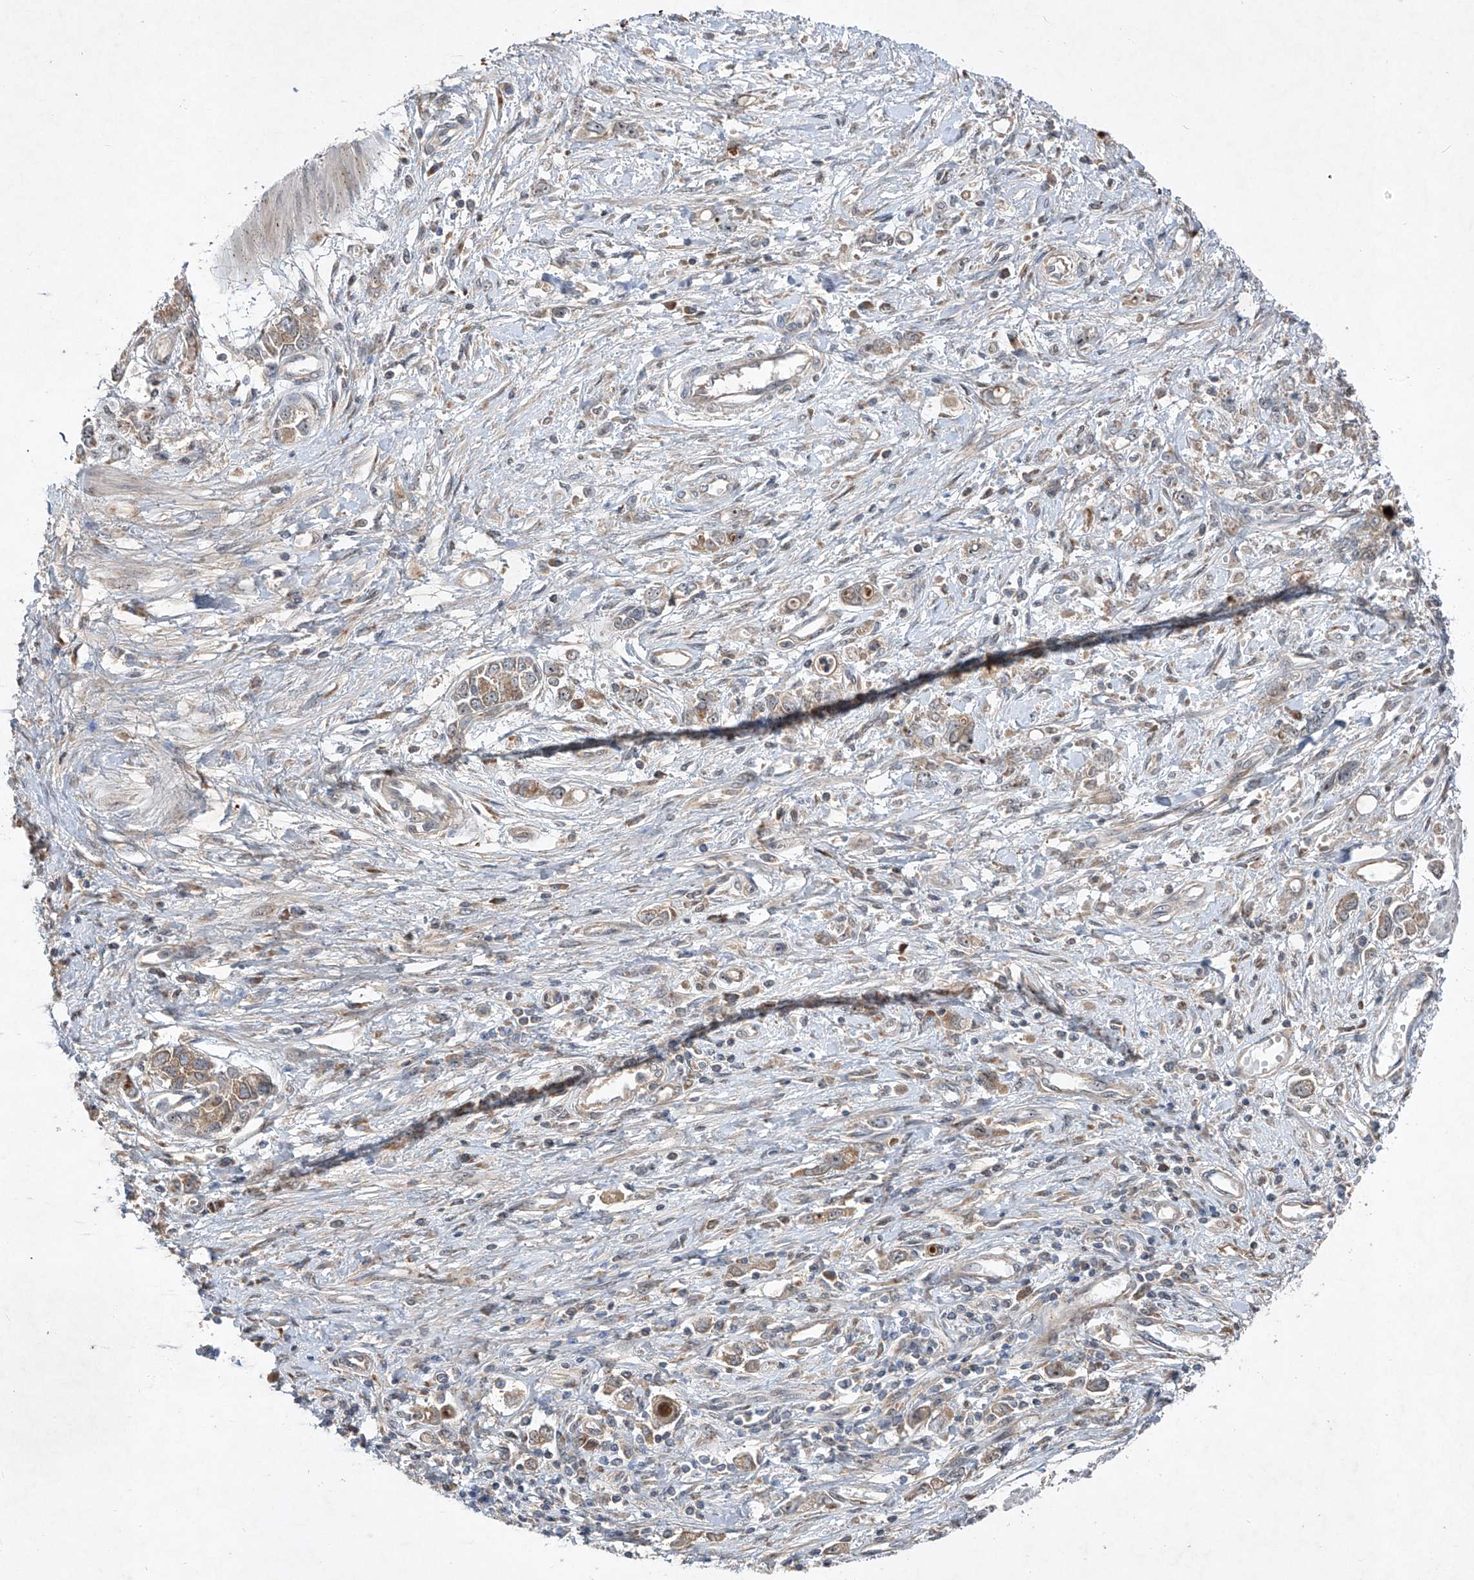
{"staining": {"intensity": "weak", "quantity": ">75%", "location": "cytoplasmic/membranous"}, "tissue": "stomach cancer", "cell_type": "Tumor cells", "image_type": "cancer", "snomed": [{"axis": "morphology", "description": "Adenocarcinoma, NOS"}, {"axis": "topography", "description": "Stomach"}], "caption": "Immunohistochemical staining of stomach cancer demonstrates weak cytoplasmic/membranous protein staining in about >75% of tumor cells.", "gene": "FAM135A", "patient": {"sex": "female", "age": 76}}